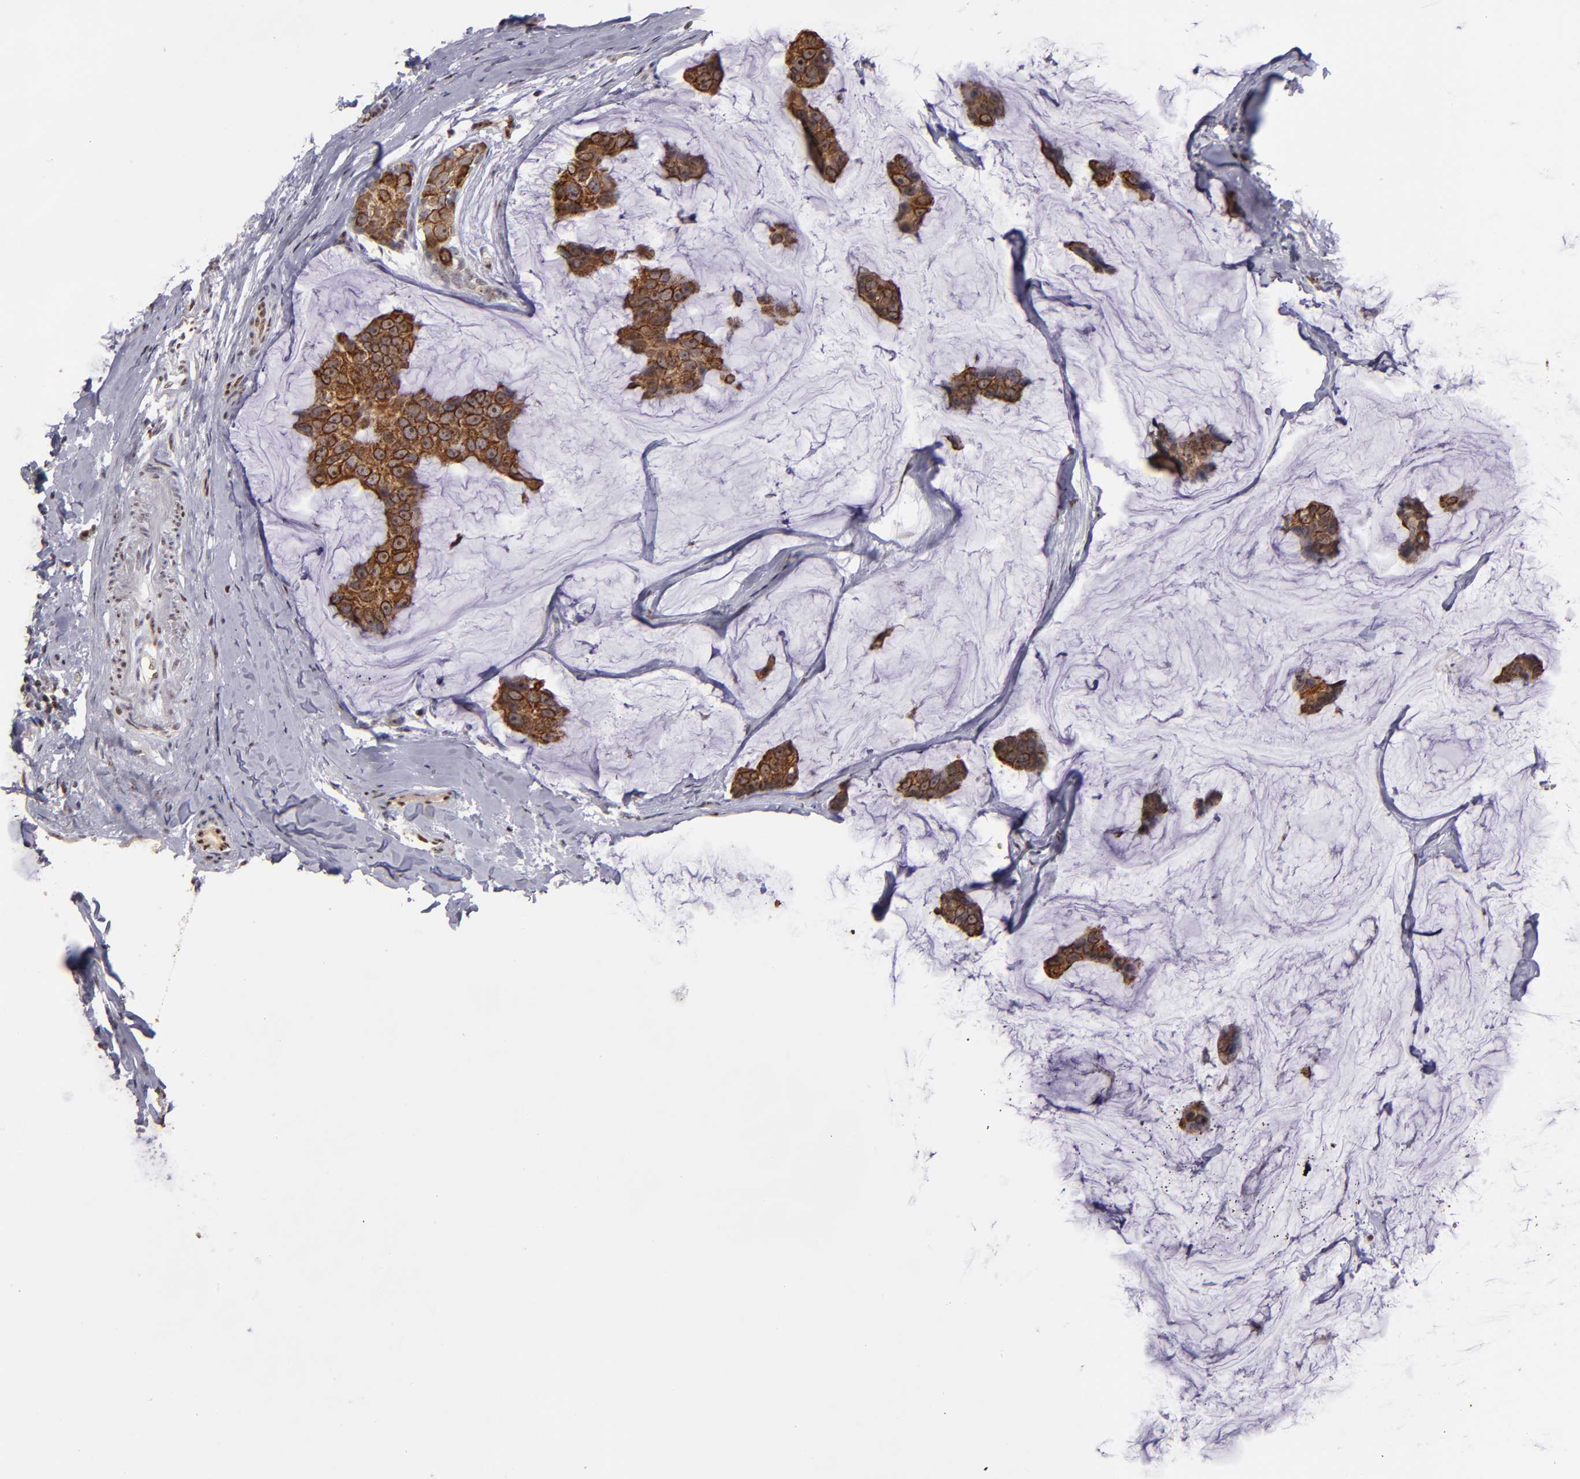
{"staining": {"intensity": "moderate", "quantity": ">75%", "location": "cytoplasmic/membranous,nuclear"}, "tissue": "breast cancer", "cell_type": "Tumor cells", "image_type": "cancer", "snomed": [{"axis": "morphology", "description": "Normal tissue, NOS"}, {"axis": "morphology", "description": "Duct carcinoma"}, {"axis": "topography", "description": "Breast"}], "caption": "IHC of human breast cancer demonstrates medium levels of moderate cytoplasmic/membranous and nuclear expression in approximately >75% of tumor cells. (DAB IHC with brightfield microscopy, high magnification).", "gene": "DDX24", "patient": {"sex": "female", "age": 50}}